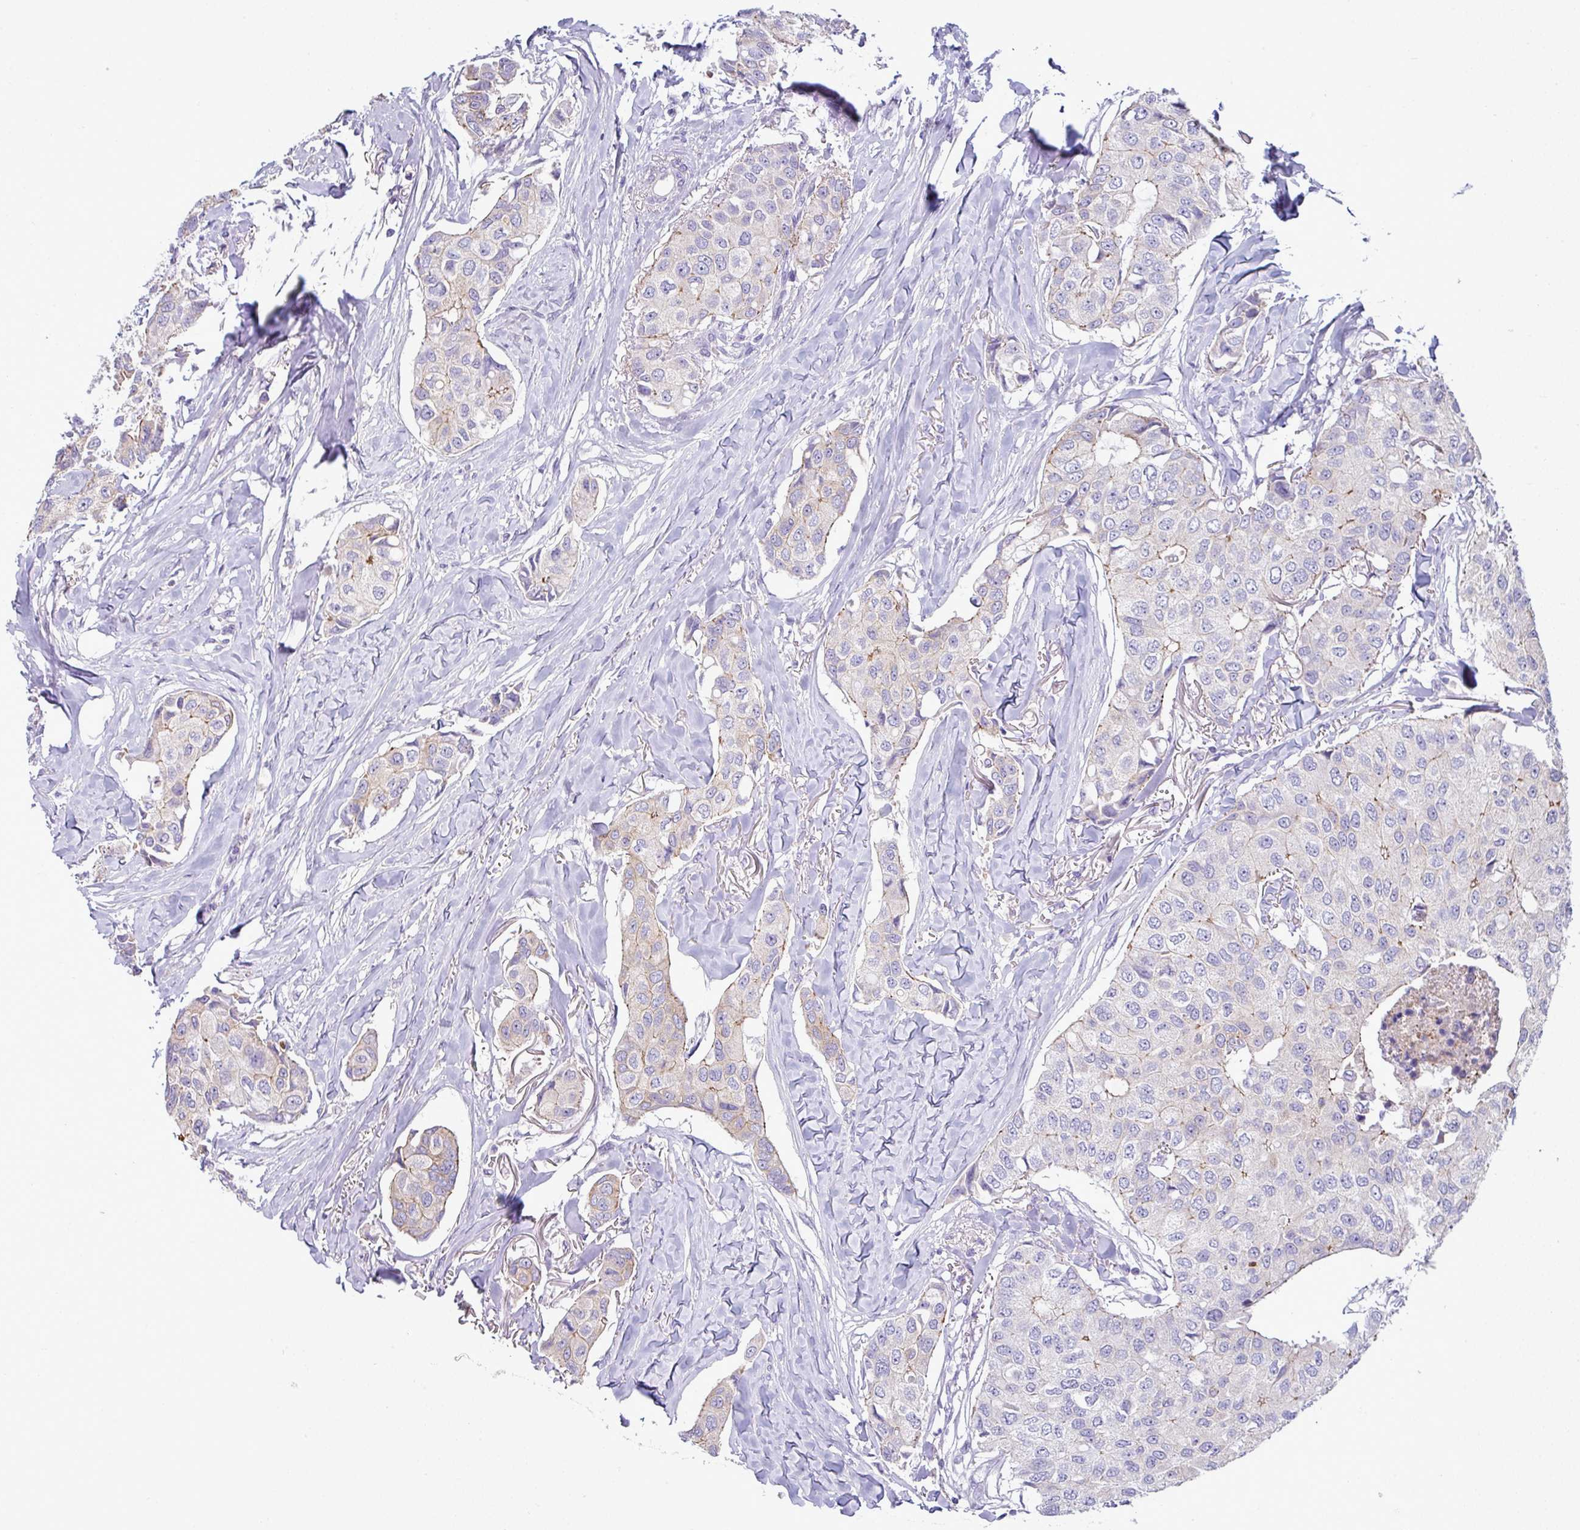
{"staining": {"intensity": "negative", "quantity": "none", "location": "none"}, "tissue": "breast cancer", "cell_type": "Tumor cells", "image_type": "cancer", "snomed": [{"axis": "morphology", "description": "Duct carcinoma"}, {"axis": "topography", "description": "Breast"}], "caption": "A high-resolution photomicrograph shows IHC staining of breast cancer (infiltrating ductal carcinoma), which exhibits no significant expression in tumor cells.", "gene": "ACAP3", "patient": {"sex": "female", "age": 80}}